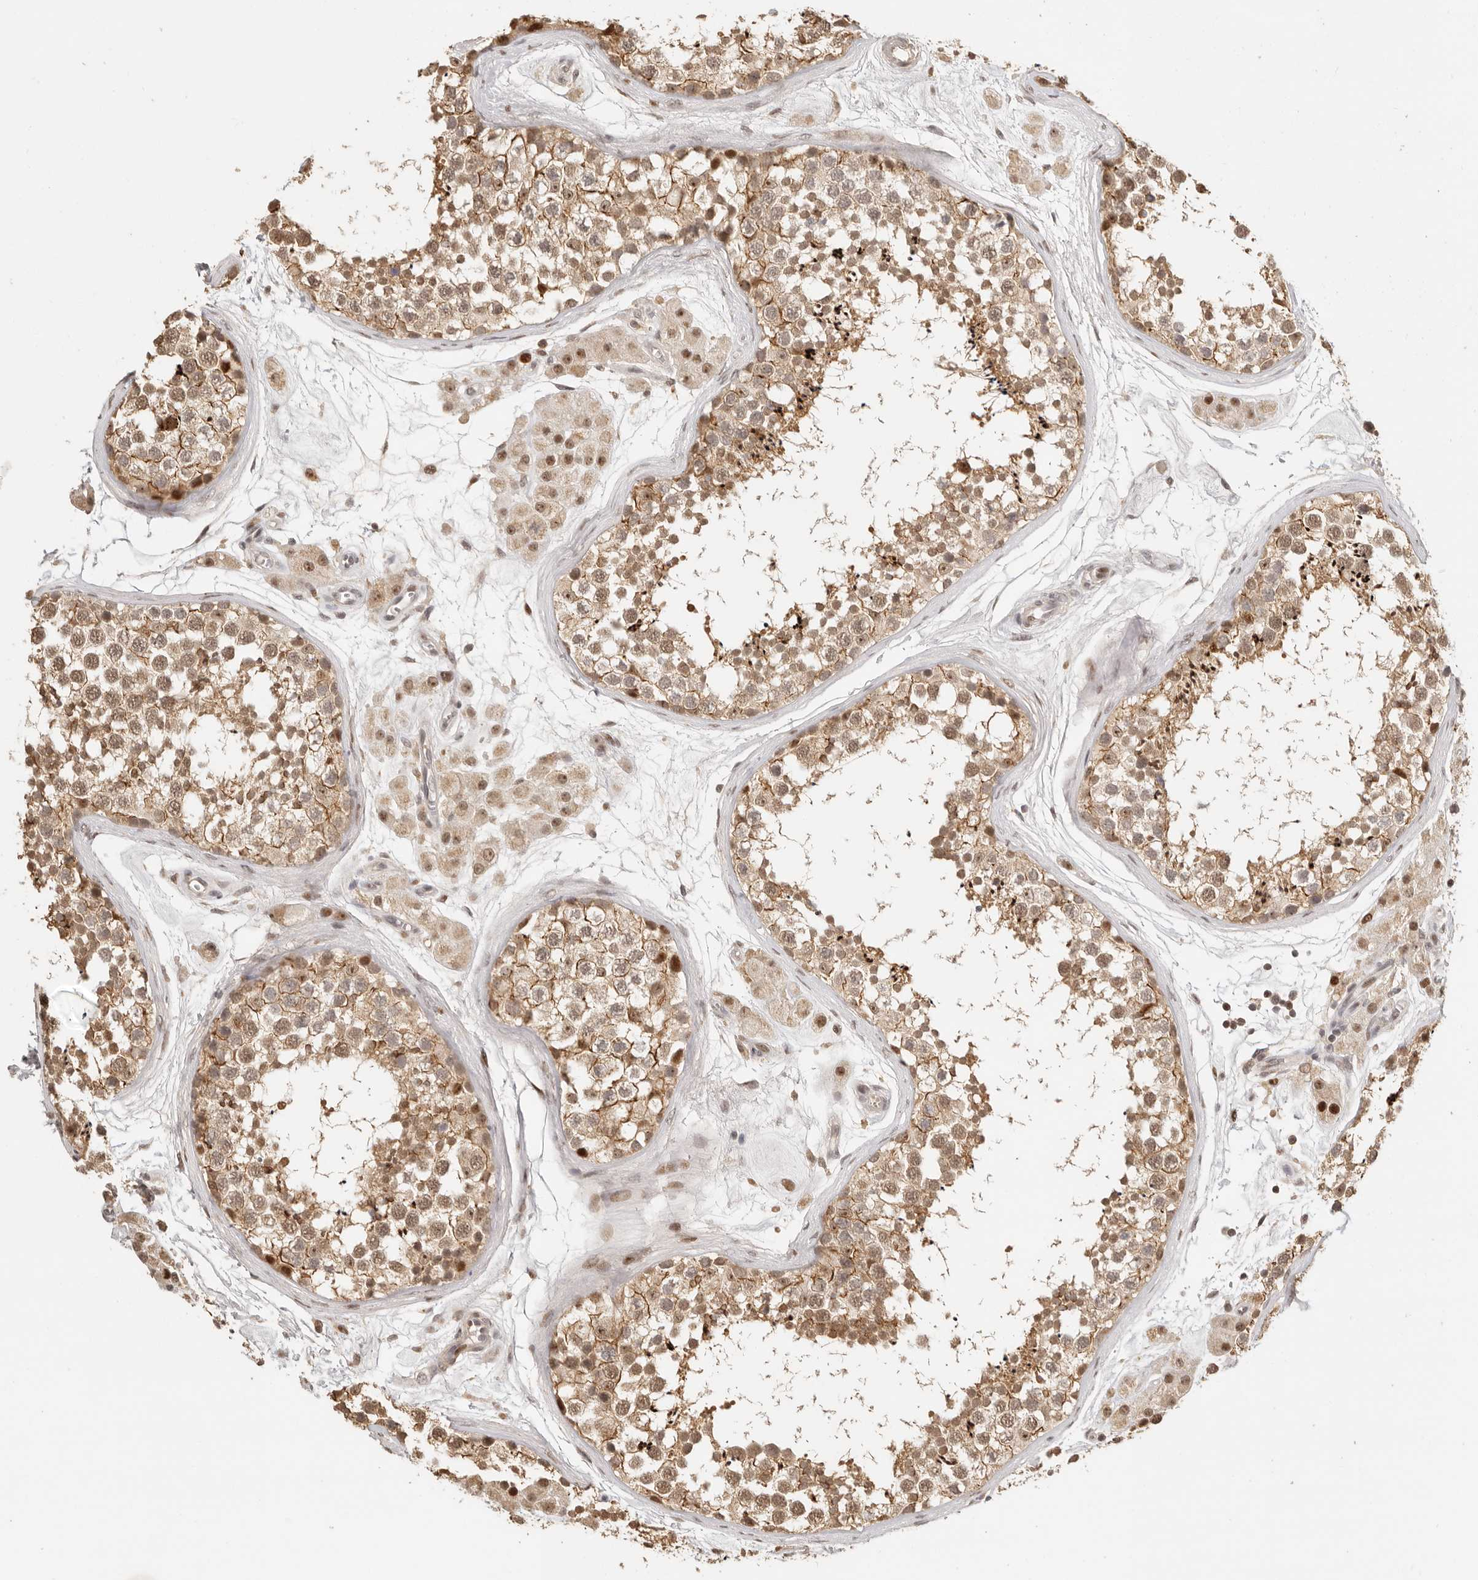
{"staining": {"intensity": "moderate", "quantity": ">75%", "location": "cytoplasmic/membranous,nuclear"}, "tissue": "testis", "cell_type": "Cells in seminiferous ducts", "image_type": "normal", "snomed": [{"axis": "morphology", "description": "Normal tissue, NOS"}, {"axis": "topography", "description": "Testis"}], "caption": "A brown stain highlights moderate cytoplasmic/membranous,nuclear positivity of a protein in cells in seminiferous ducts of unremarkable testis.", "gene": "GPBP1L1", "patient": {"sex": "male", "age": 56}}